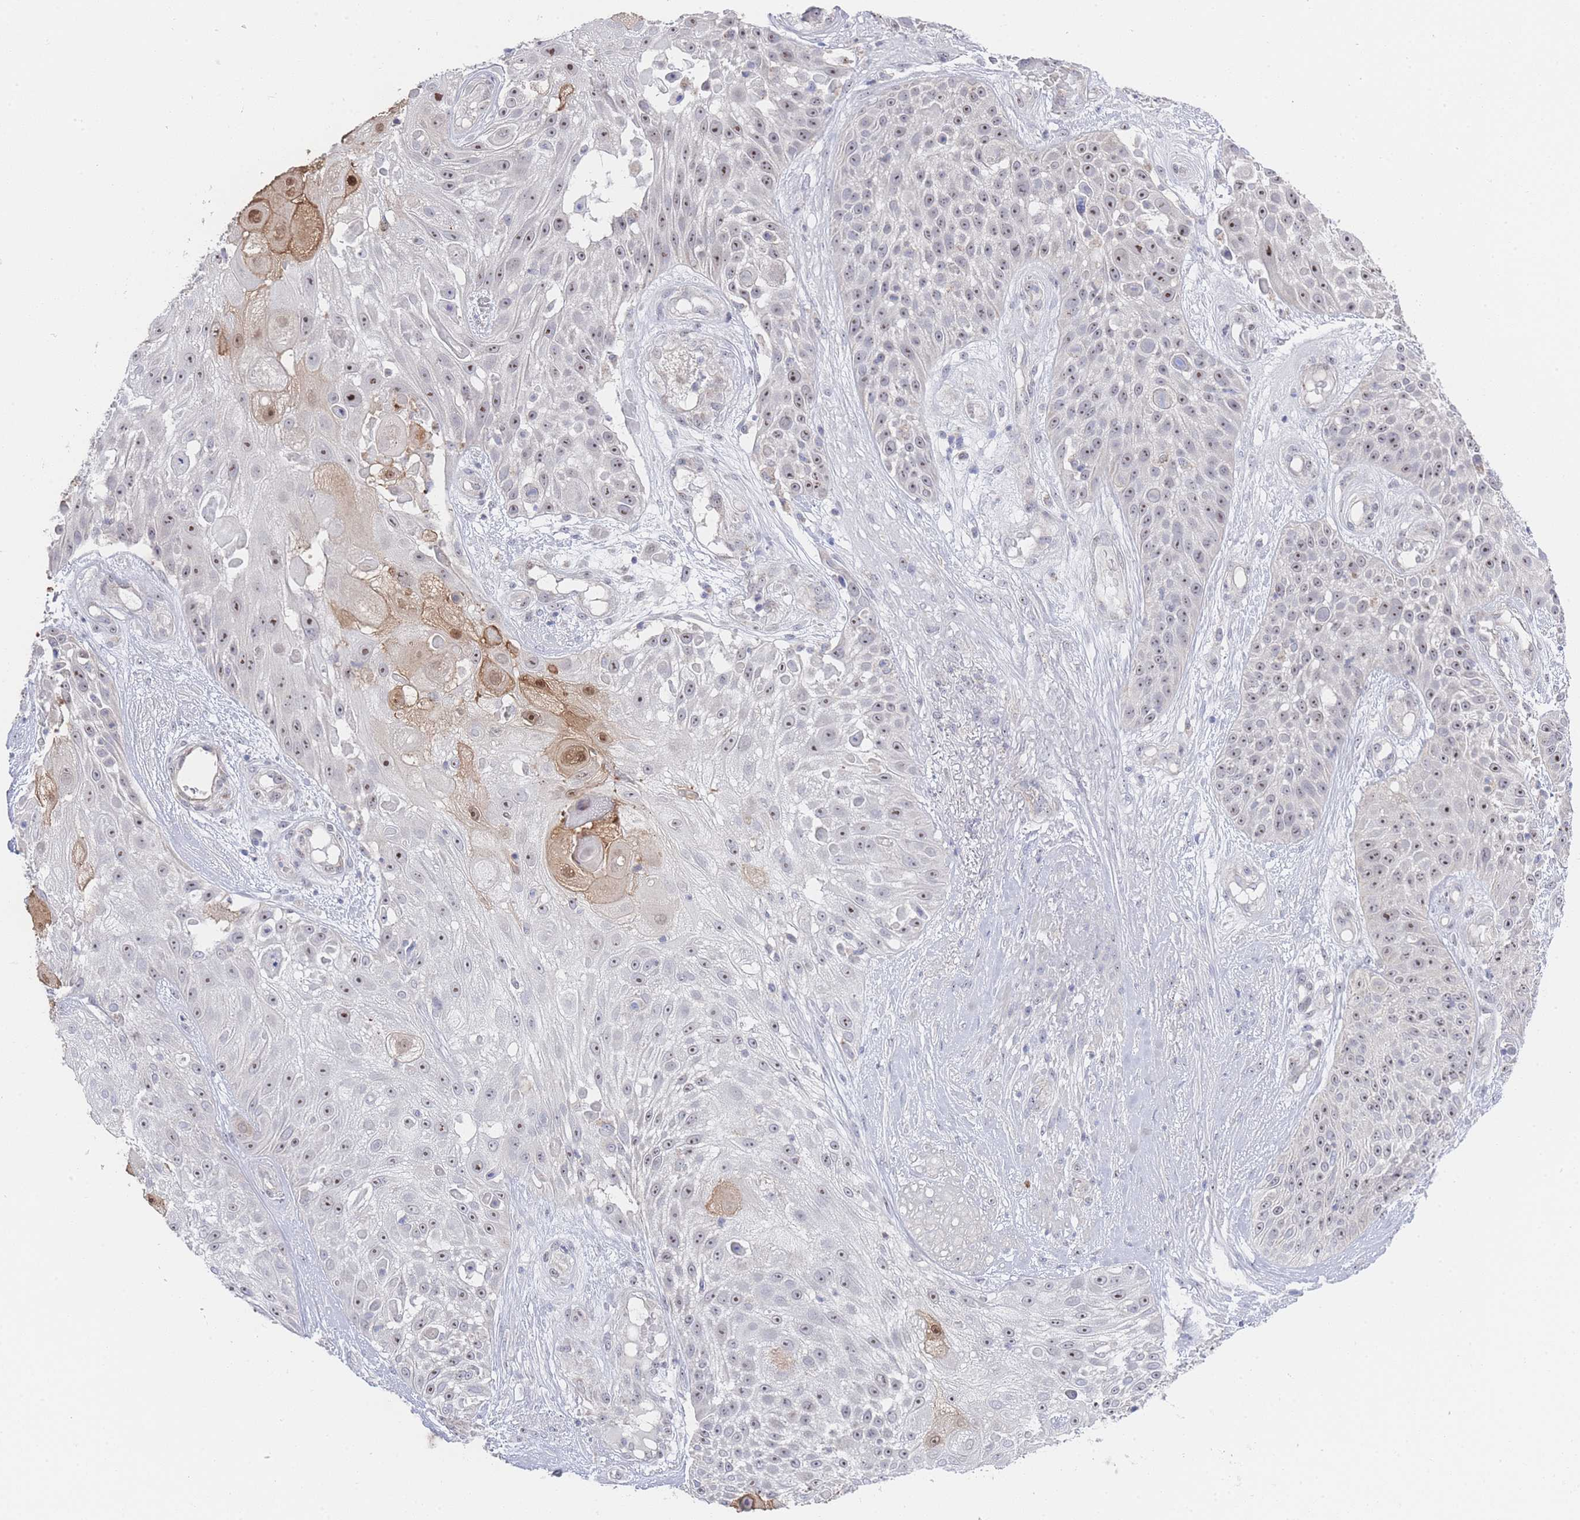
{"staining": {"intensity": "weak", "quantity": "25%-75%", "location": "nuclear"}, "tissue": "skin cancer", "cell_type": "Tumor cells", "image_type": "cancer", "snomed": [{"axis": "morphology", "description": "Squamous cell carcinoma, NOS"}, {"axis": "topography", "description": "Skin"}], "caption": "Weak nuclear staining for a protein is seen in about 25%-75% of tumor cells of skin squamous cell carcinoma using immunohistochemistry (IHC).", "gene": "ZNF142", "patient": {"sex": "female", "age": 86}}